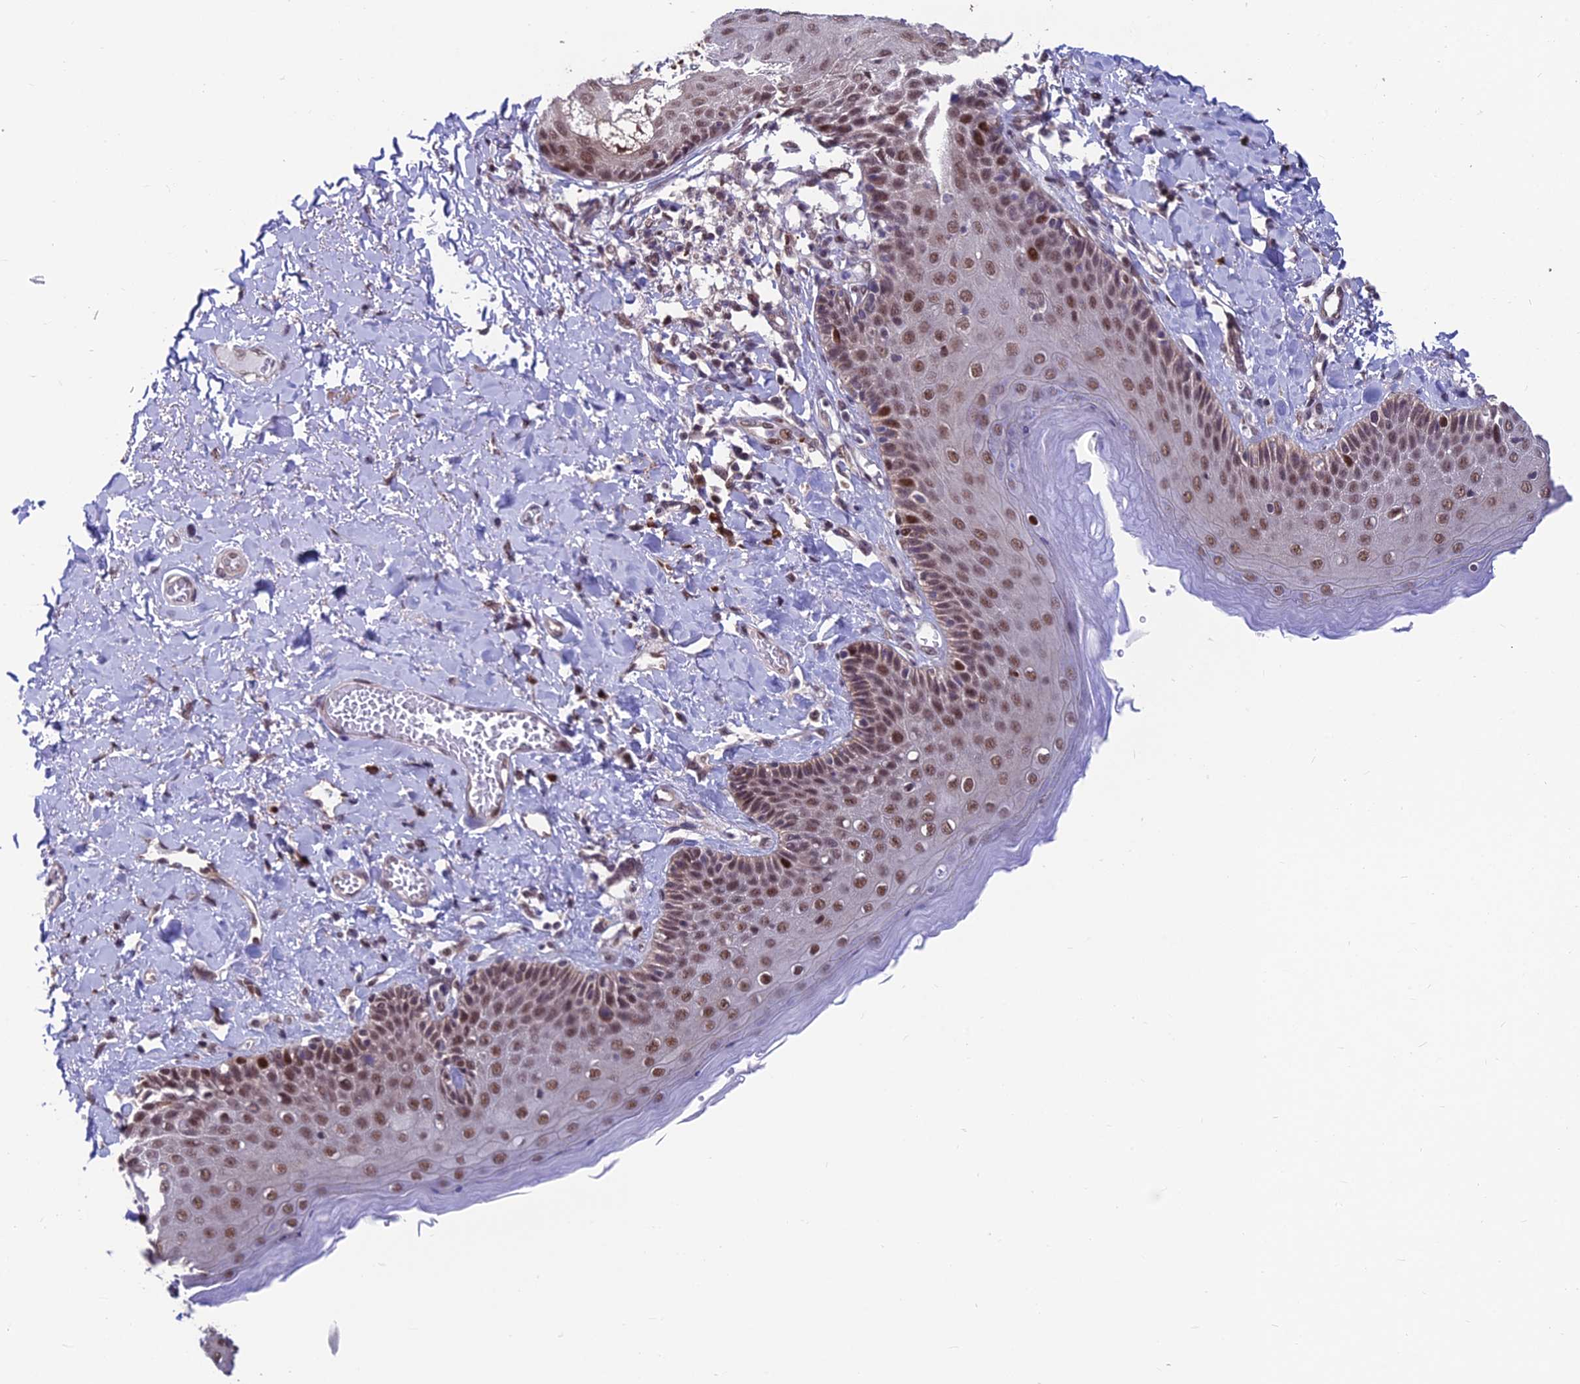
{"staining": {"intensity": "moderate", "quantity": ">75%", "location": "nuclear"}, "tissue": "skin", "cell_type": "Epidermal cells", "image_type": "normal", "snomed": [{"axis": "morphology", "description": "Normal tissue, NOS"}, {"axis": "topography", "description": "Anal"}], "caption": "Immunohistochemistry staining of unremarkable skin, which exhibits medium levels of moderate nuclear staining in about >75% of epidermal cells indicating moderate nuclear protein positivity. The staining was performed using DAB (brown) for protein detection and nuclei were counterstained in hematoxylin (blue).", "gene": "KIAA1191", "patient": {"sex": "male", "age": 69}}